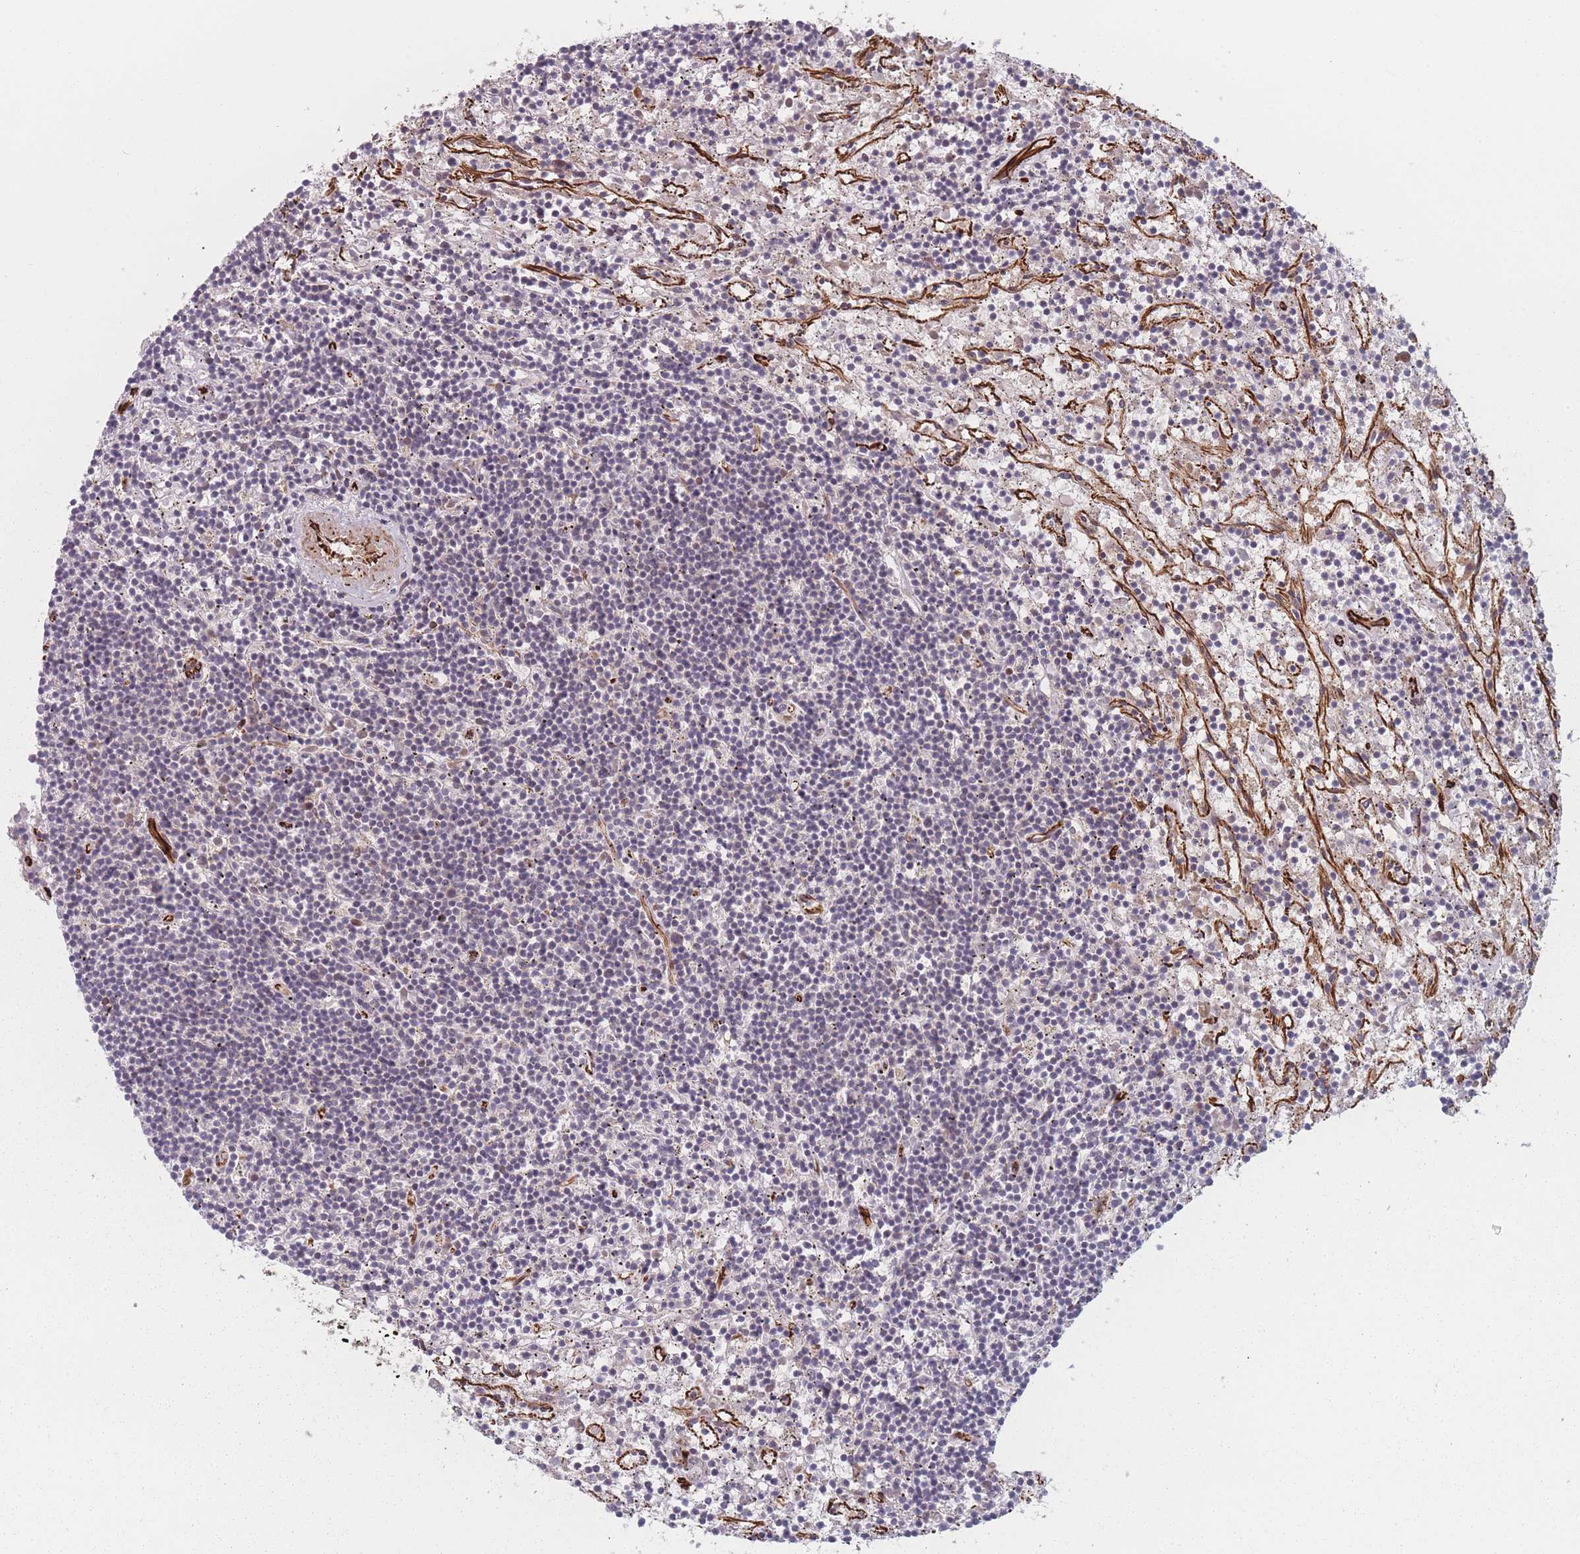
{"staining": {"intensity": "negative", "quantity": "none", "location": "none"}, "tissue": "lymphoma", "cell_type": "Tumor cells", "image_type": "cancer", "snomed": [{"axis": "morphology", "description": "Malignant lymphoma, non-Hodgkin's type, Low grade"}, {"axis": "topography", "description": "Spleen"}], "caption": "High power microscopy image of an IHC micrograph of low-grade malignant lymphoma, non-Hodgkin's type, revealing no significant expression in tumor cells. (DAB immunohistochemistry (IHC) visualized using brightfield microscopy, high magnification).", "gene": "EEF1AKMT2", "patient": {"sex": "male", "age": 76}}